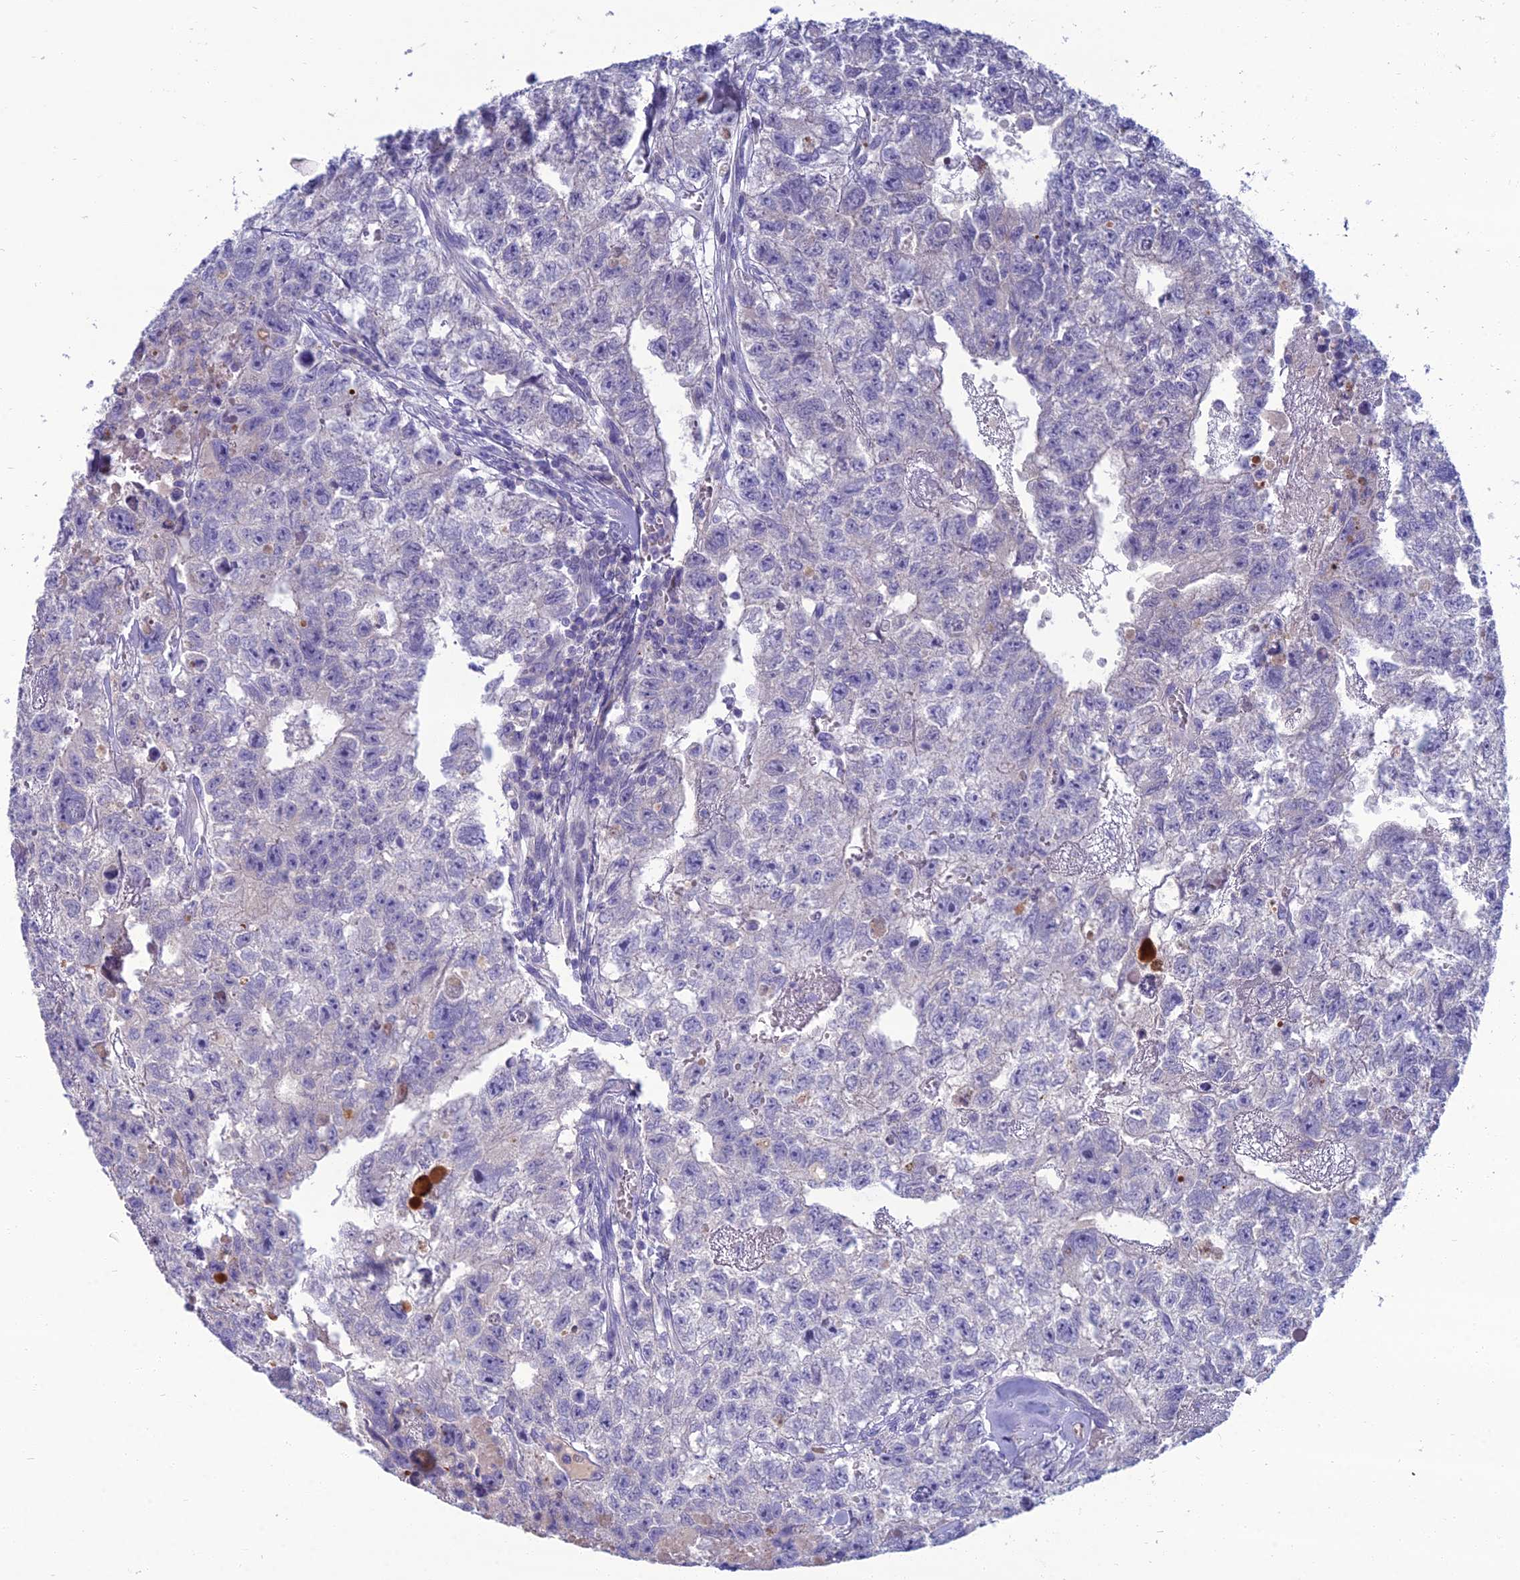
{"staining": {"intensity": "negative", "quantity": "none", "location": "none"}, "tissue": "testis cancer", "cell_type": "Tumor cells", "image_type": "cancer", "snomed": [{"axis": "morphology", "description": "Carcinoma, Embryonal, NOS"}, {"axis": "topography", "description": "Testis"}], "caption": "Embryonal carcinoma (testis) was stained to show a protein in brown. There is no significant staining in tumor cells.", "gene": "SPTLC3", "patient": {"sex": "male", "age": 26}}